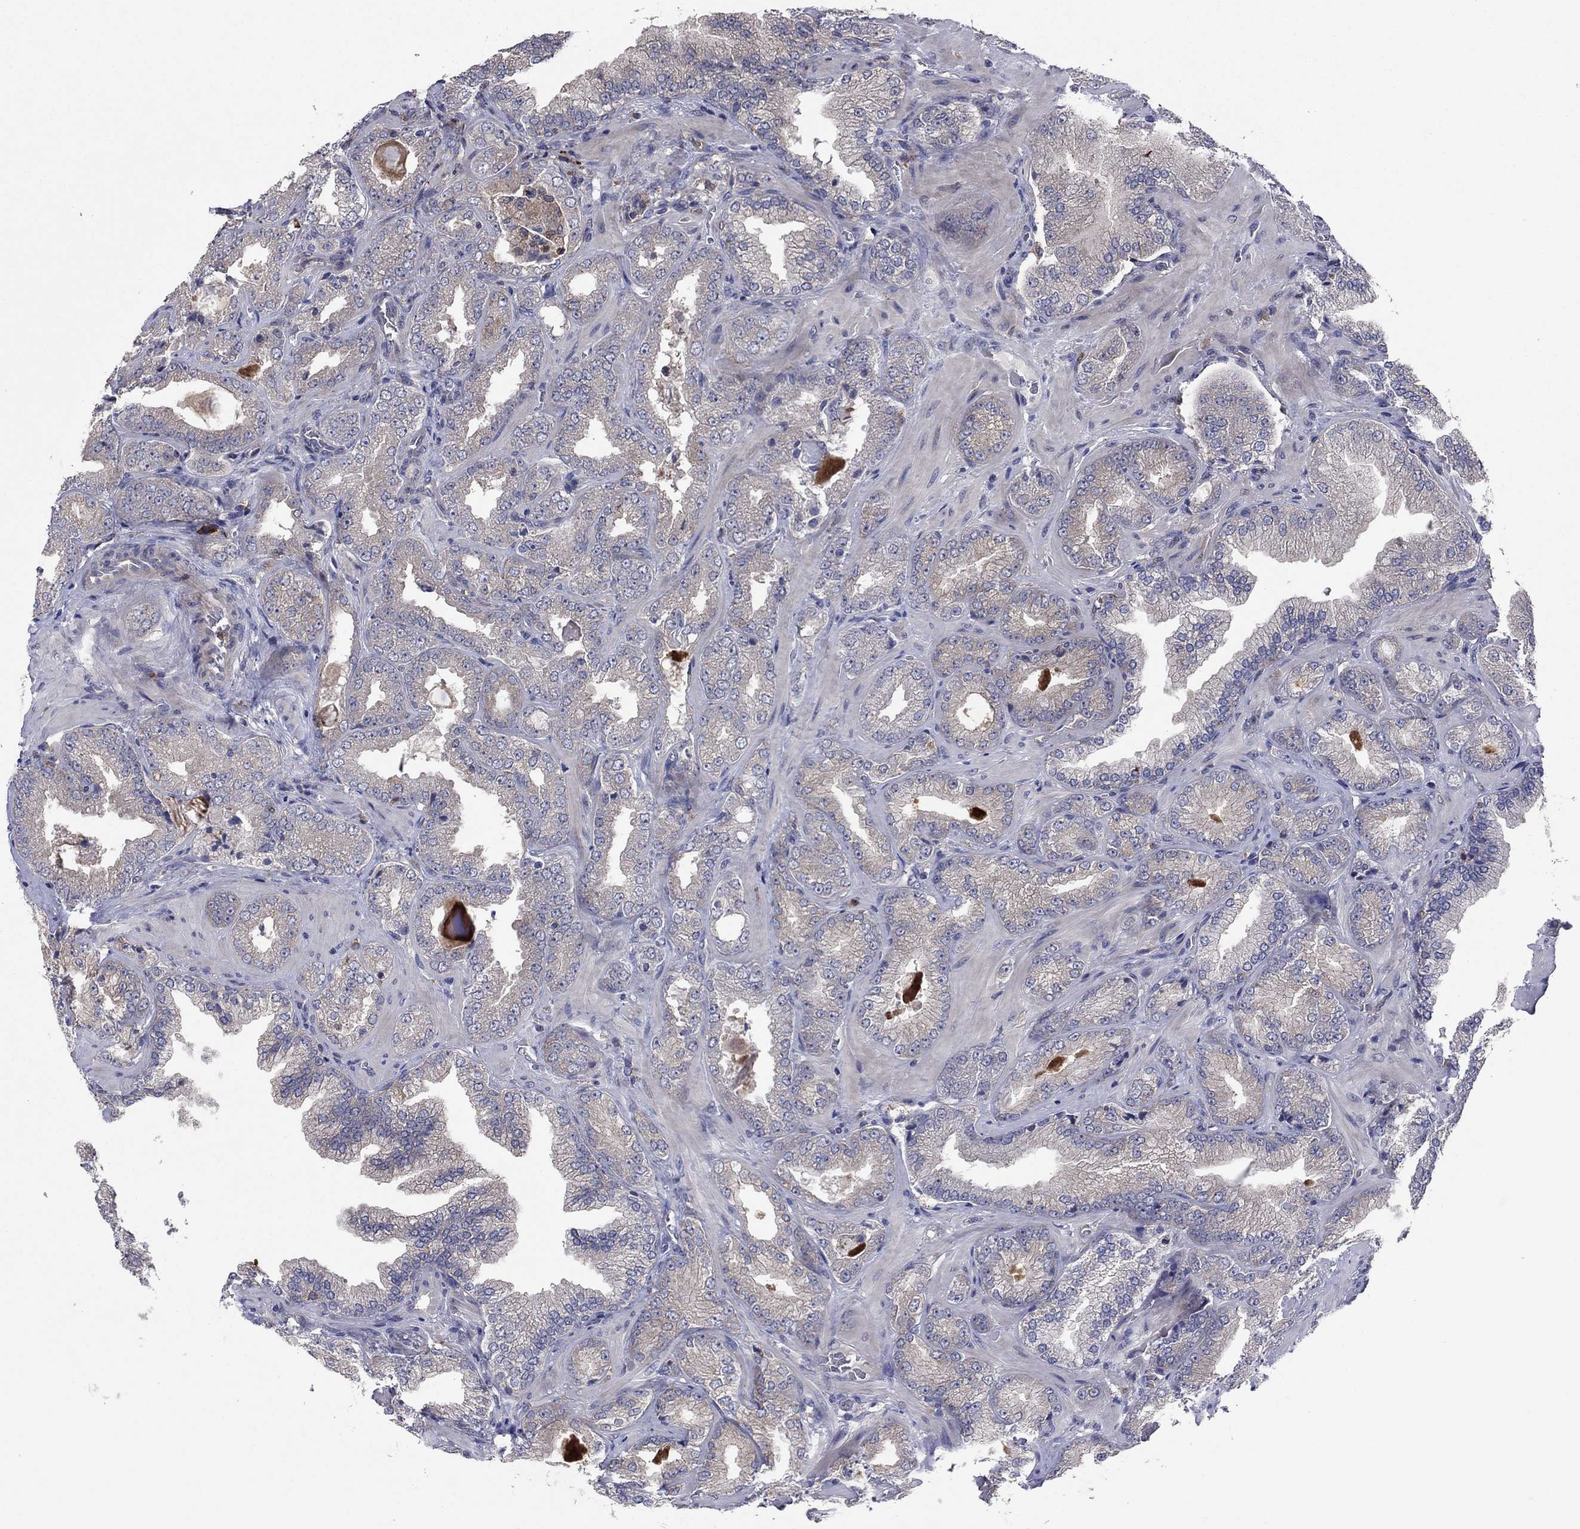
{"staining": {"intensity": "negative", "quantity": "none", "location": "none"}, "tissue": "prostate cancer", "cell_type": "Tumor cells", "image_type": "cancer", "snomed": [{"axis": "morphology", "description": "Adenocarcinoma, Low grade"}, {"axis": "topography", "description": "Prostate"}], "caption": "This image is of prostate adenocarcinoma (low-grade) stained with immunohistochemistry to label a protein in brown with the nuclei are counter-stained blue. There is no staining in tumor cells.", "gene": "MEA1", "patient": {"sex": "male", "age": 72}}